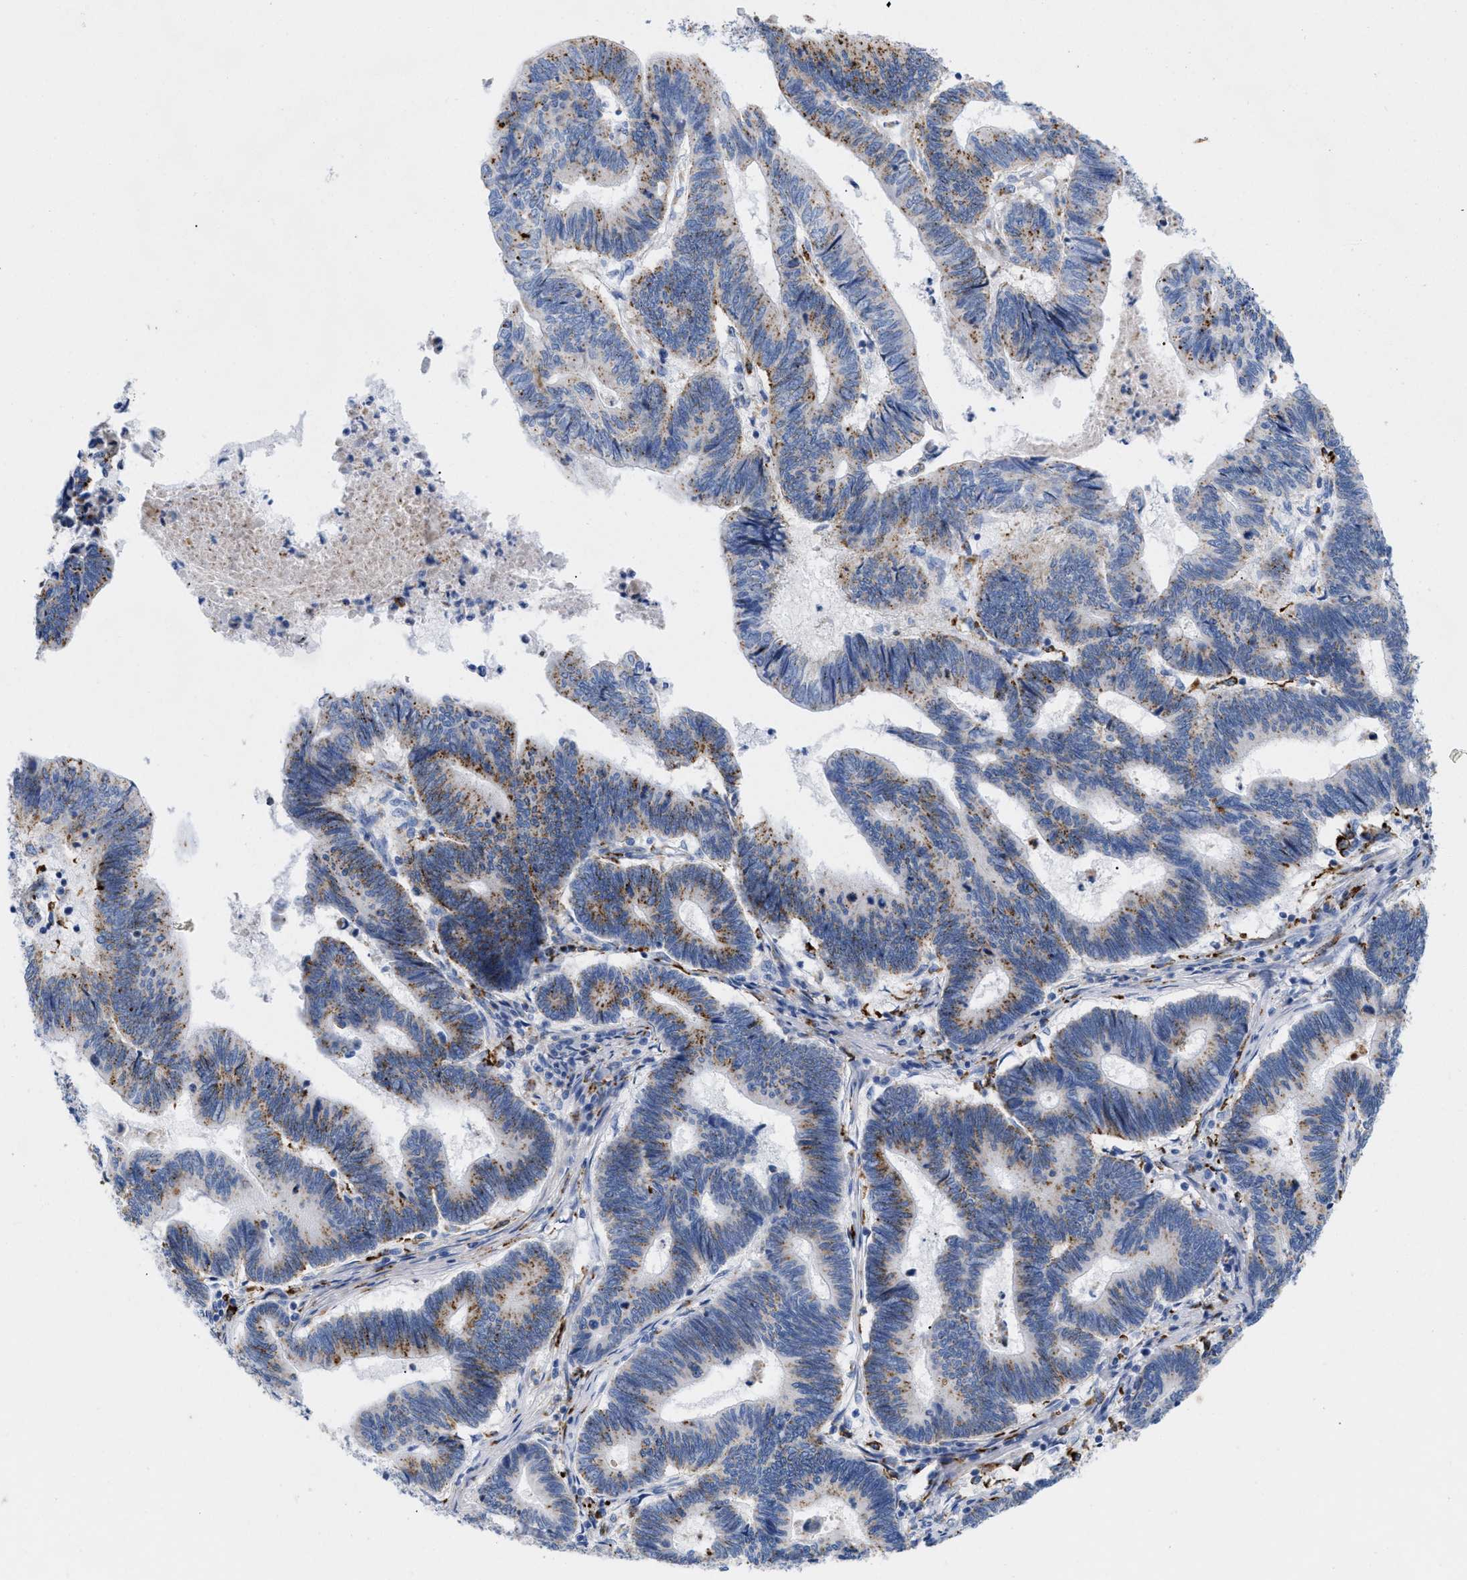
{"staining": {"intensity": "moderate", "quantity": ">75%", "location": "cytoplasmic/membranous"}, "tissue": "pancreatic cancer", "cell_type": "Tumor cells", "image_type": "cancer", "snomed": [{"axis": "morphology", "description": "Adenocarcinoma, NOS"}, {"axis": "topography", "description": "Pancreas"}], "caption": "Pancreatic cancer (adenocarcinoma) stained with IHC displays moderate cytoplasmic/membranous positivity in approximately >75% of tumor cells.", "gene": "DRAM2", "patient": {"sex": "female", "age": 70}}